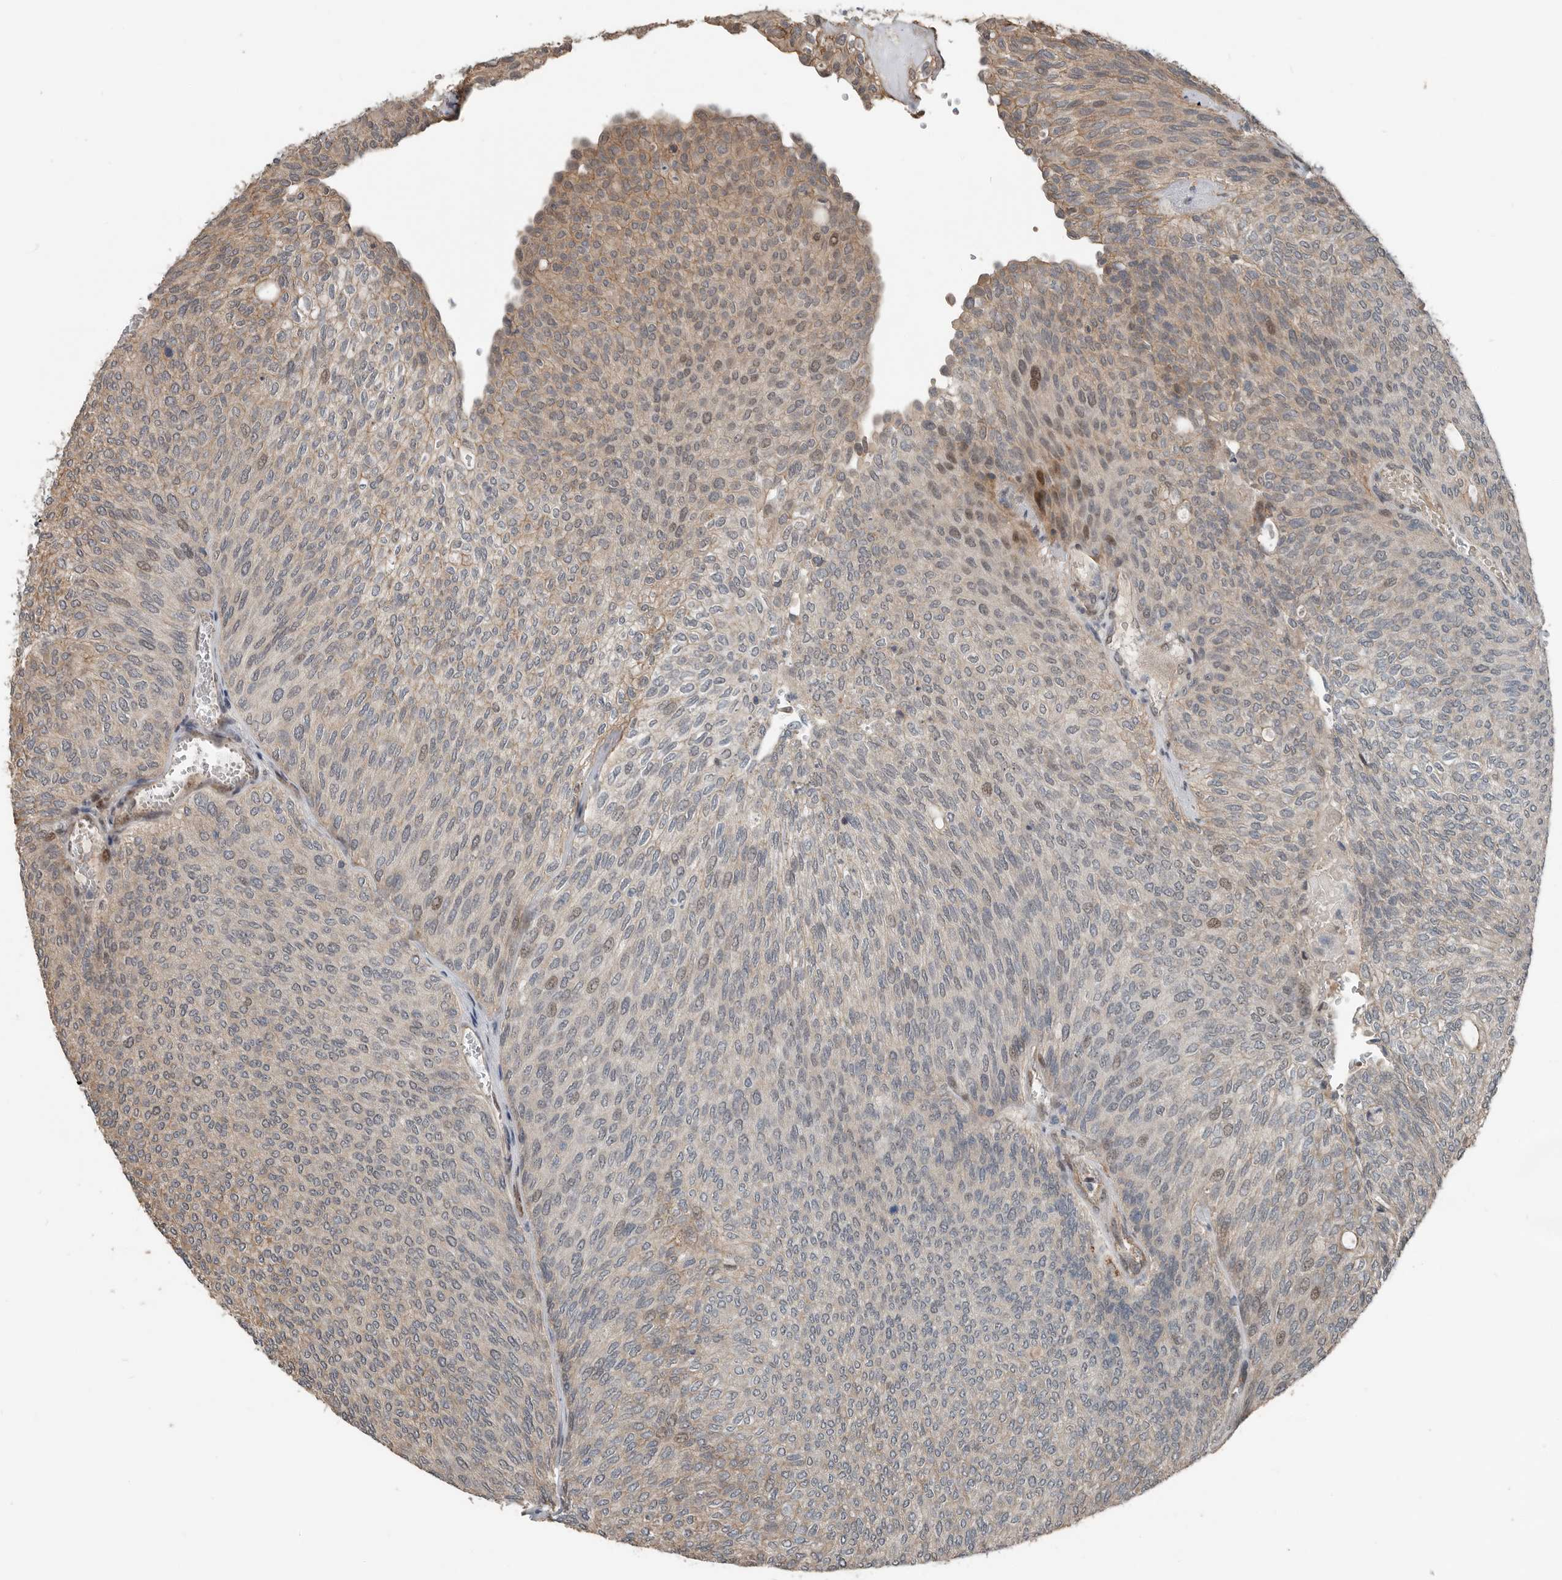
{"staining": {"intensity": "weak", "quantity": "25%-75%", "location": "cytoplasmic/membranous"}, "tissue": "urothelial cancer", "cell_type": "Tumor cells", "image_type": "cancer", "snomed": [{"axis": "morphology", "description": "Urothelial carcinoma, Low grade"}, {"axis": "topography", "description": "Urinary bladder"}], "caption": "Immunohistochemistry (IHC) of human urothelial cancer shows low levels of weak cytoplasmic/membranous staining in approximately 25%-75% of tumor cells.", "gene": "YOD1", "patient": {"sex": "female", "age": 79}}